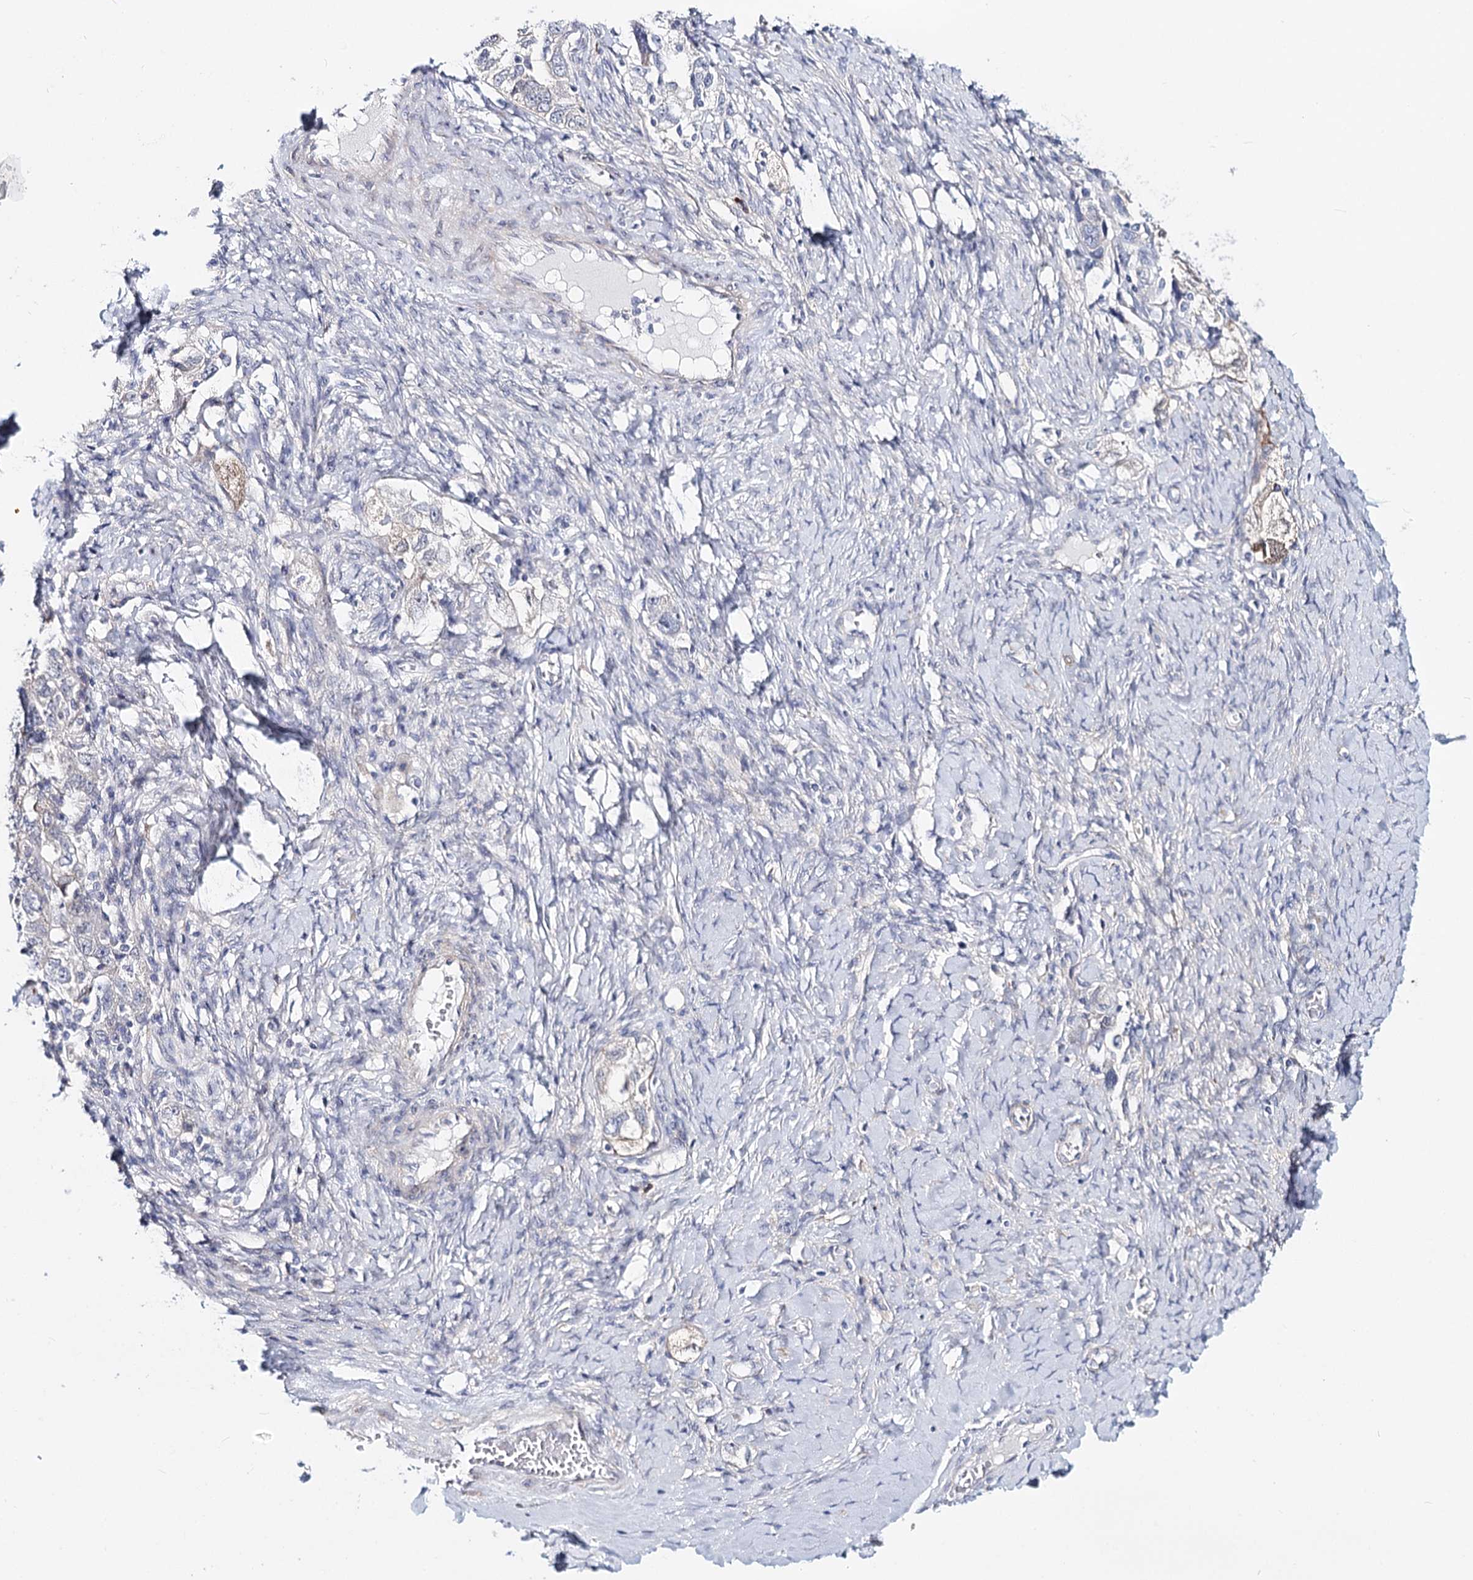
{"staining": {"intensity": "negative", "quantity": "none", "location": "none"}, "tissue": "ovarian cancer", "cell_type": "Tumor cells", "image_type": "cancer", "snomed": [{"axis": "morphology", "description": "Carcinoma, NOS"}, {"axis": "morphology", "description": "Cystadenocarcinoma, serous, NOS"}, {"axis": "topography", "description": "Ovary"}], "caption": "Image shows no protein positivity in tumor cells of ovarian cancer tissue. (Stains: DAB (3,3'-diaminobenzidine) immunohistochemistry (IHC) with hematoxylin counter stain, Microscopy: brightfield microscopy at high magnification).", "gene": "TEX12", "patient": {"sex": "female", "age": 69}}